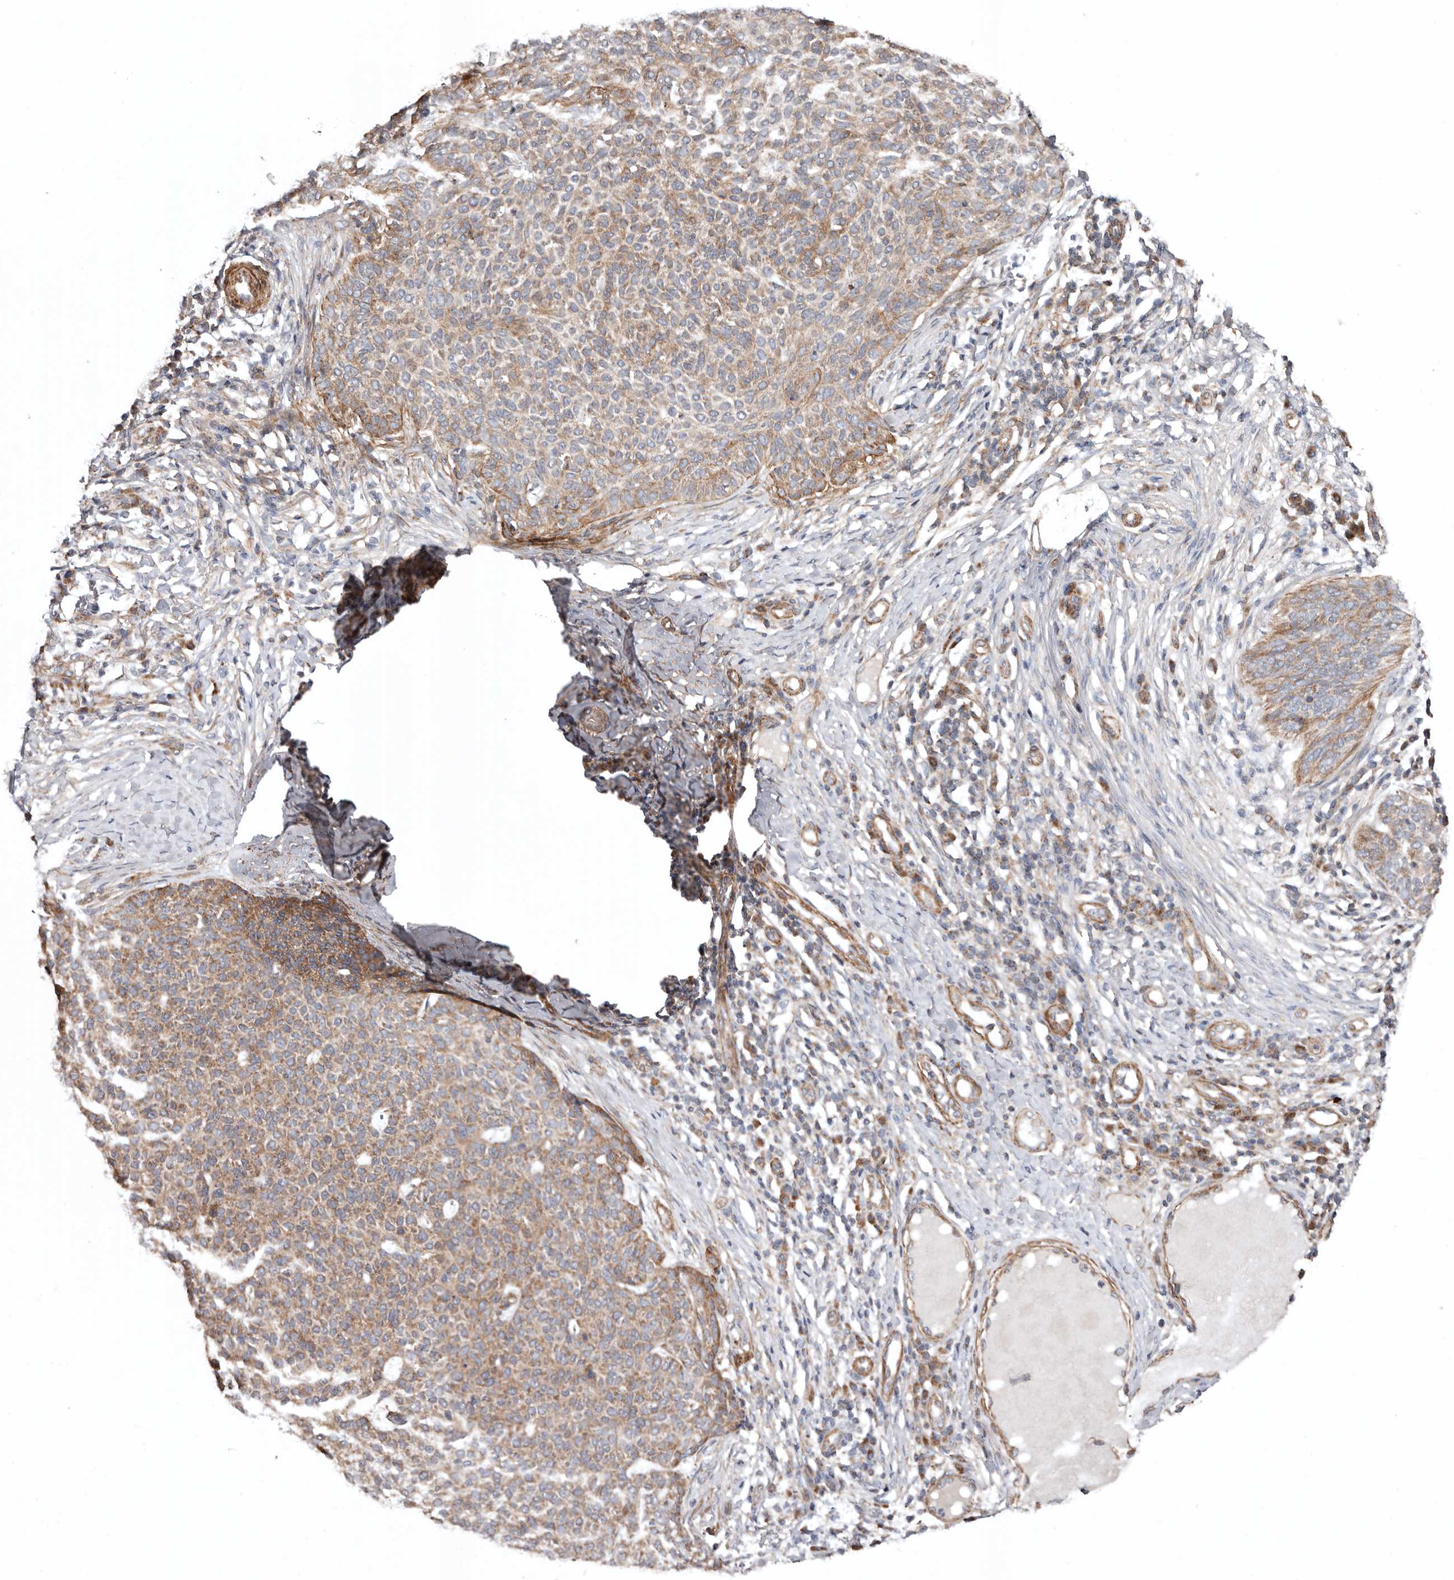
{"staining": {"intensity": "moderate", "quantity": ">75%", "location": "cytoplasmic/membranous"}, "tissue": "skin cancer", "cell_type": "Tumor cells", "image_type": "cancer", "snomed": [{"axis": "morphology", "description": "Normal tissue, NOS"}, {"axis": "morphology", "description": "Basal cell carcinoma"}, {"axis": "topography", "description": "Skin"}], "caption": "About >75% of tumor cells in skin cancer show moderate cytoplasmic/membranous protein expression as visualized by brown immunohistochemical staining.", "gene": "PROKR1", "patient": {"sex": "male", "age": 50}}